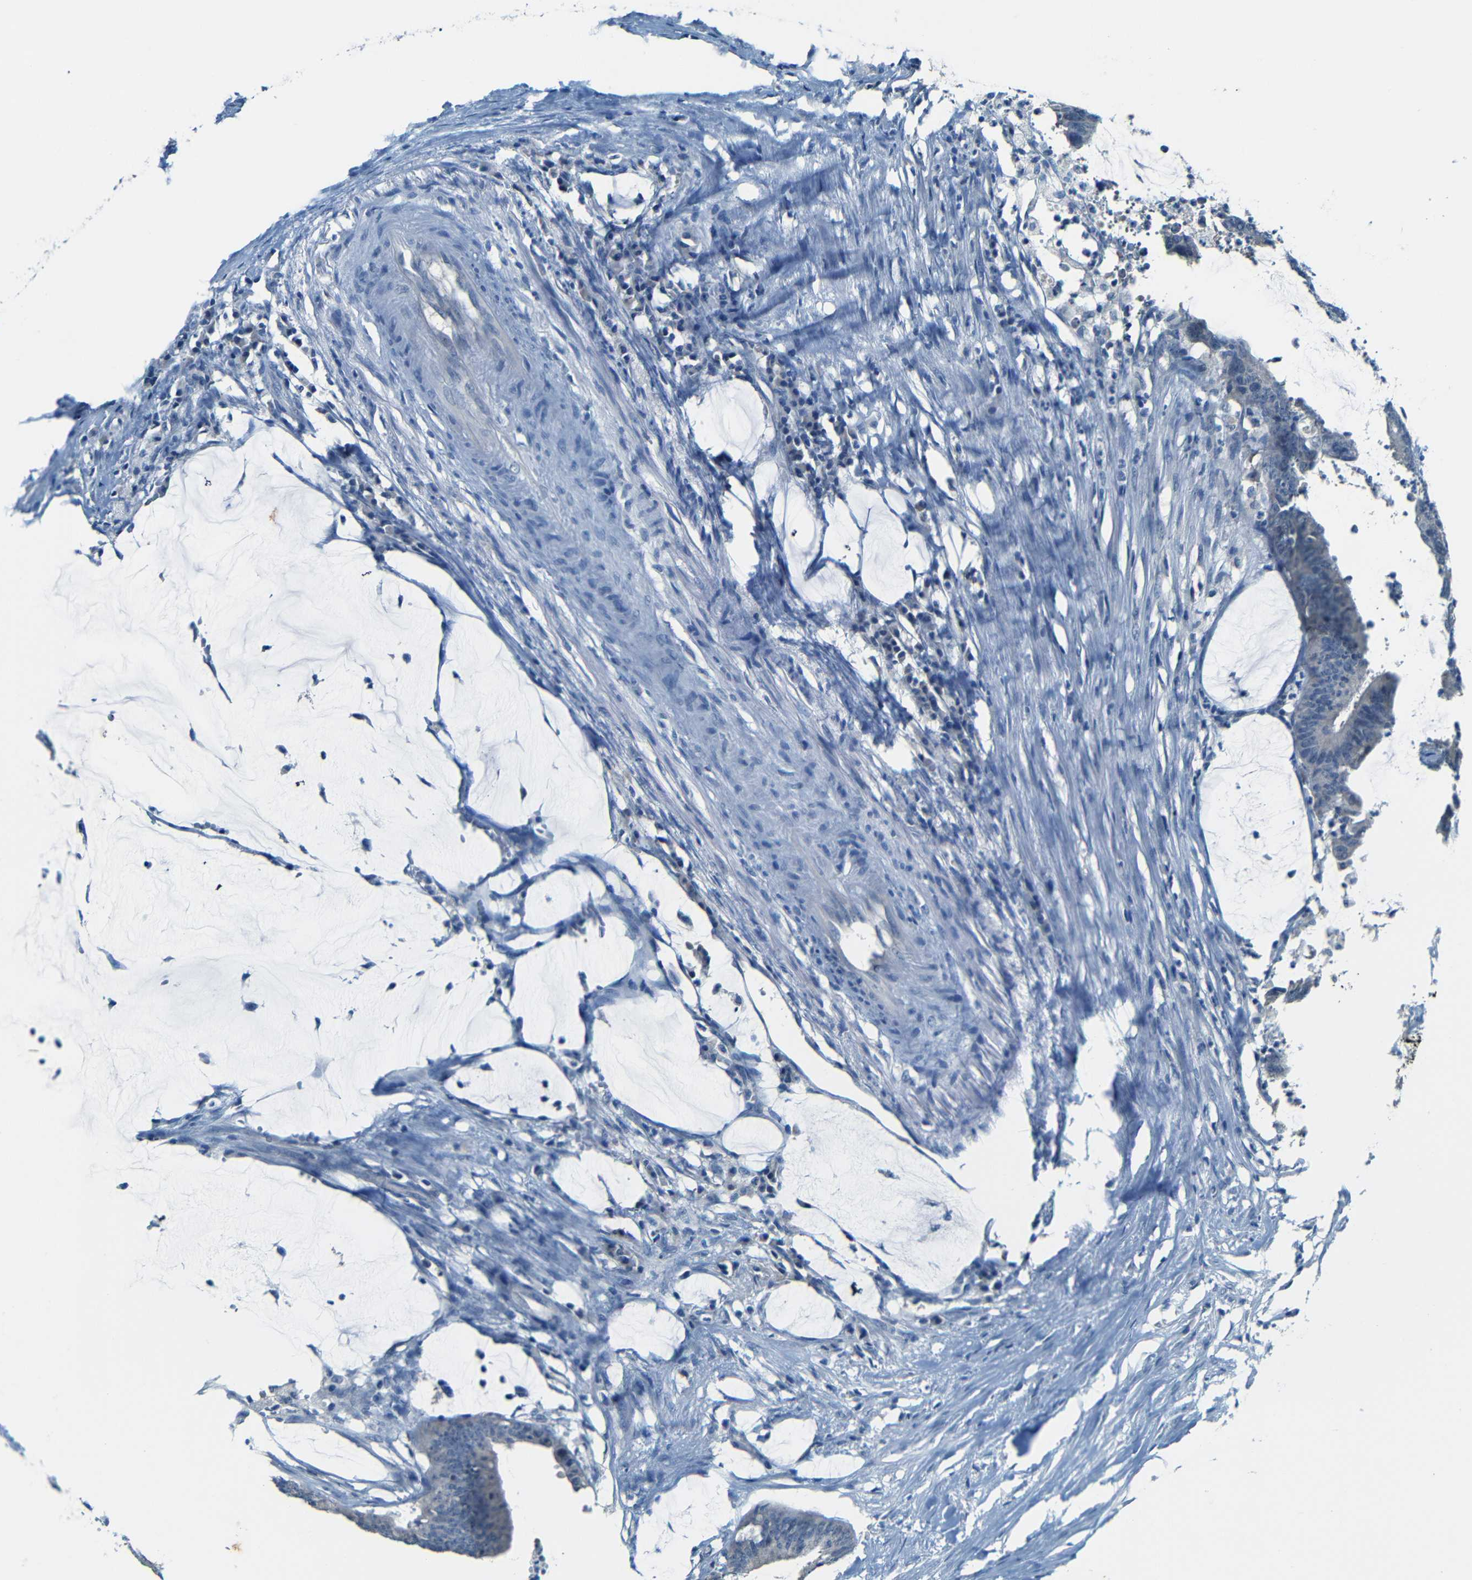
{"staining": {"intensity": "negative", "quantity": "none", "location": "none"}, "tissue": "colorectal cancer", "cell_type": "Tumor cells", "image_type": "cancer", "snomed": [{"axis": "morphology", "description": "Adenocarcinoma, NOS"}, {"axis": "topography", "description": "Rectum"}], "caption": "The immunohistochemistry (IHC) photomicrograph has no significant expression in tumor cells of colorectal adenocarcinoma tissue.", "gene": "ZMAT1", "patient": {"sex": "female", "age": 66}}